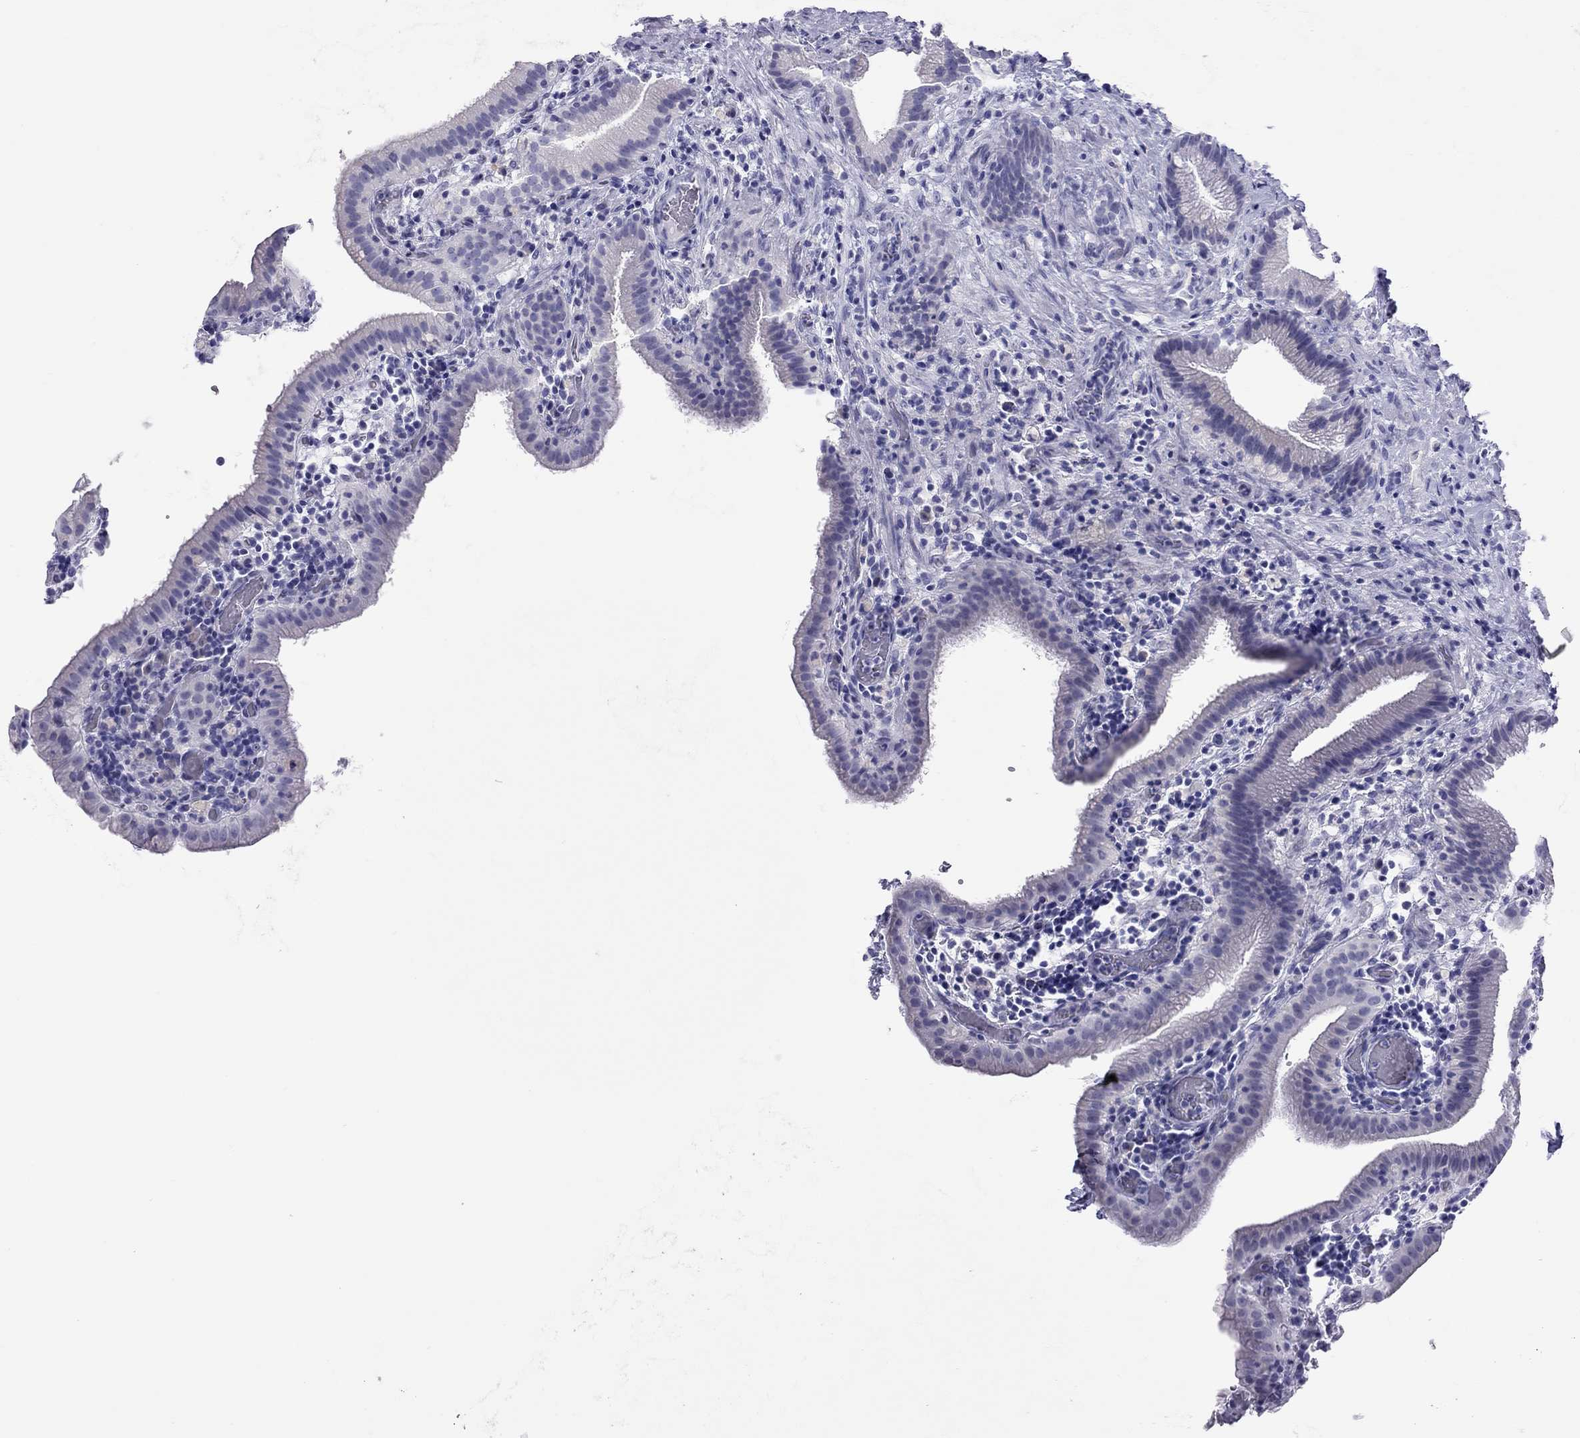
{"staining": {"intensity": "negative", "quantity": "none", "location": "none"}, "tissue": "gallbladder", "cell_type": "Glandular cells", "image_type": "normal", "snomed": [{"axis": "morphology", "description": "Normal tissue, NOS"}, {"axis": "topography", "description": "Gallbladder"}], "caption": "An IHC image of normal gallbladder is shown. There is no staining in glandular cells of gallbladder. (Stains: DAB (3,3'-diaminobenzidine) immunohistochemistry with hematoxylin counter stain, Microscopy: brightfield microscopy at high magnification).", "gene": "STAG3", "patient": {"sex": "male", "age": 62}}